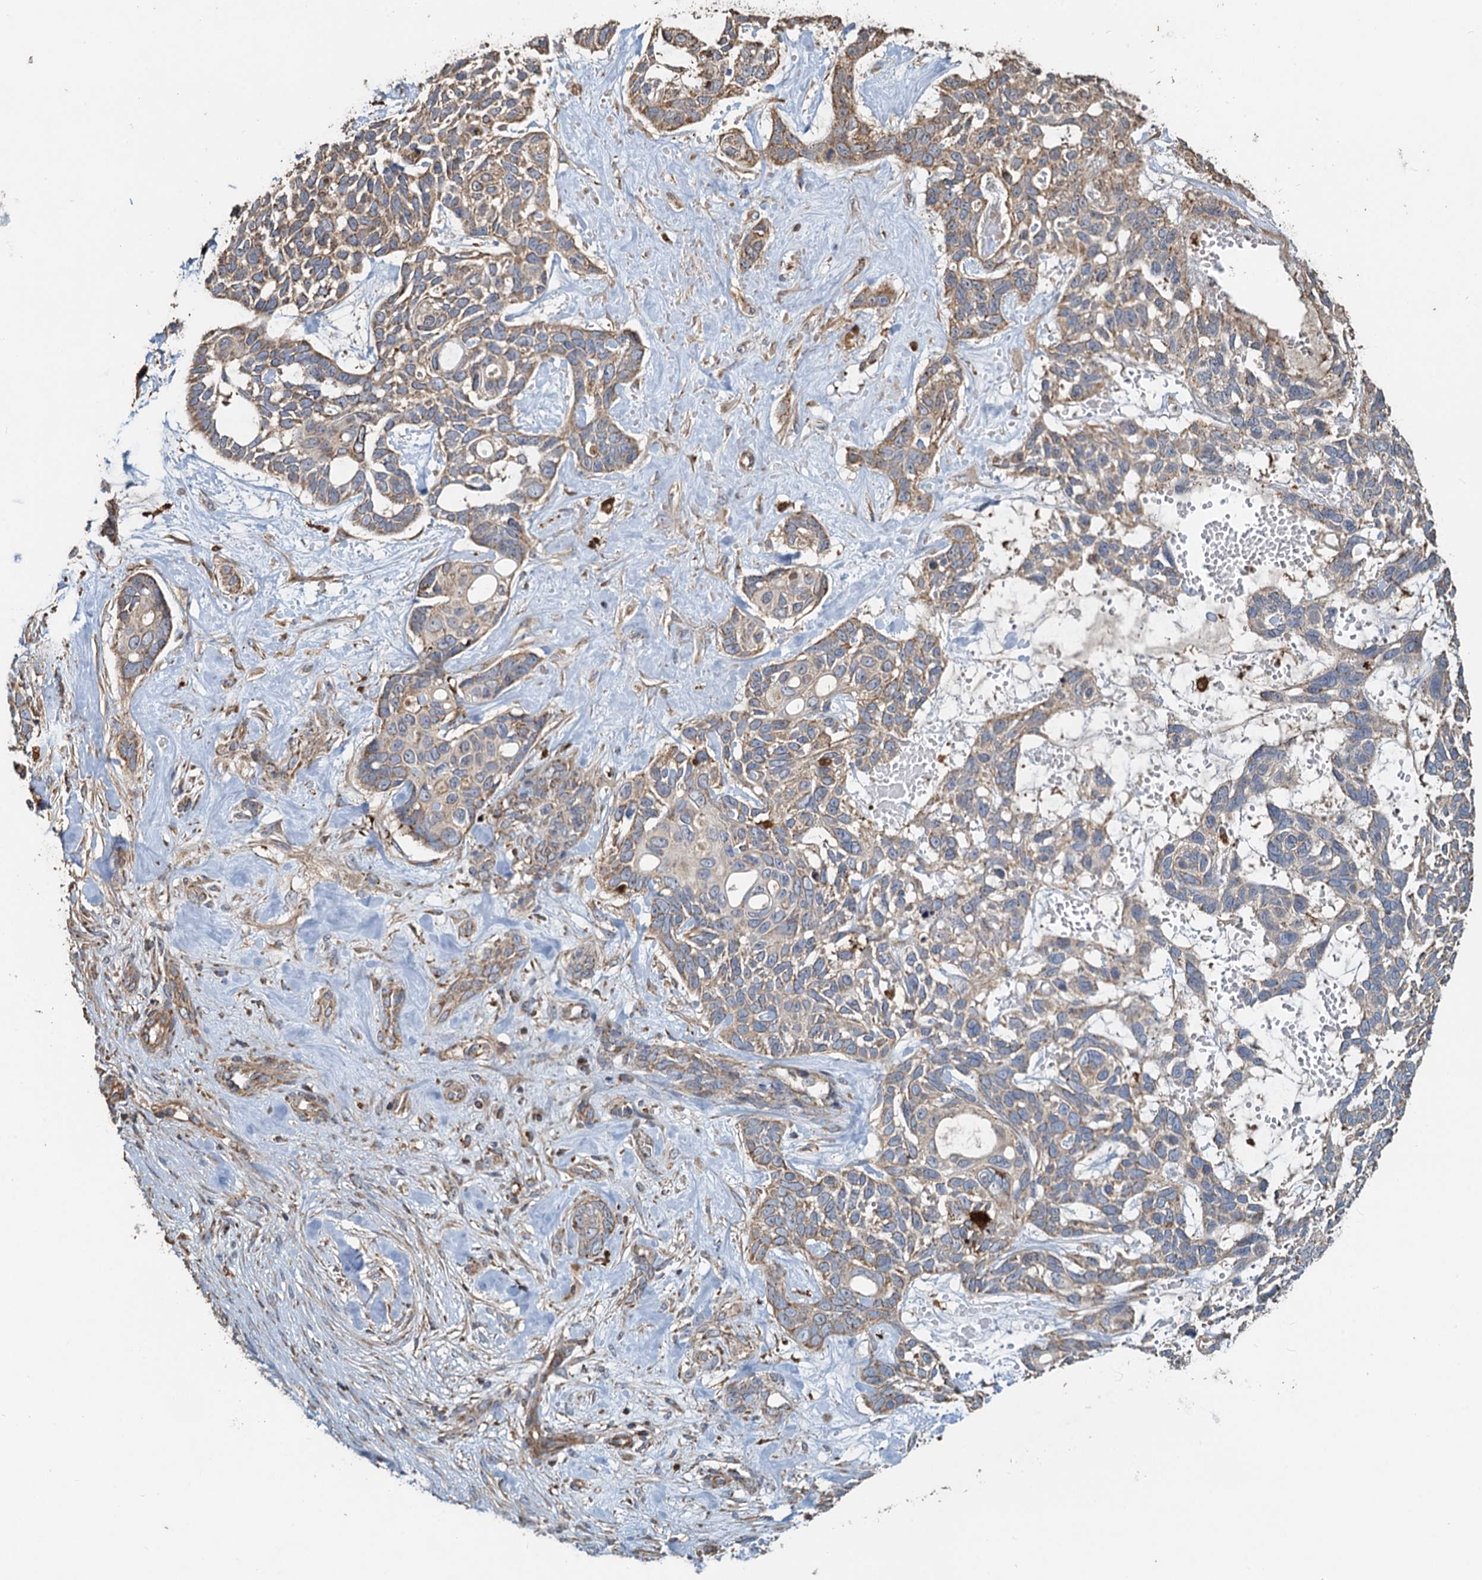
{"staining": {"intensity": "weak", "quantity": ">75%", "location": "cytoplasmic/membranous"}, "tissue": "skin cancer", "cell_type": "Tumor cells", "image_type": "cancer", "snomed": [{"axis": "morphology", "description": "Basal cell carcinoma"}, {"axis": "topography", "description": "Skin"}], "caption": "Protein expression analysis of human skin cancer reveals weak cytoplasmic/membranous expression in about >75% of tumor cells.", "gene": "SDS", "patient": {"sex": "male", "age": 88}}